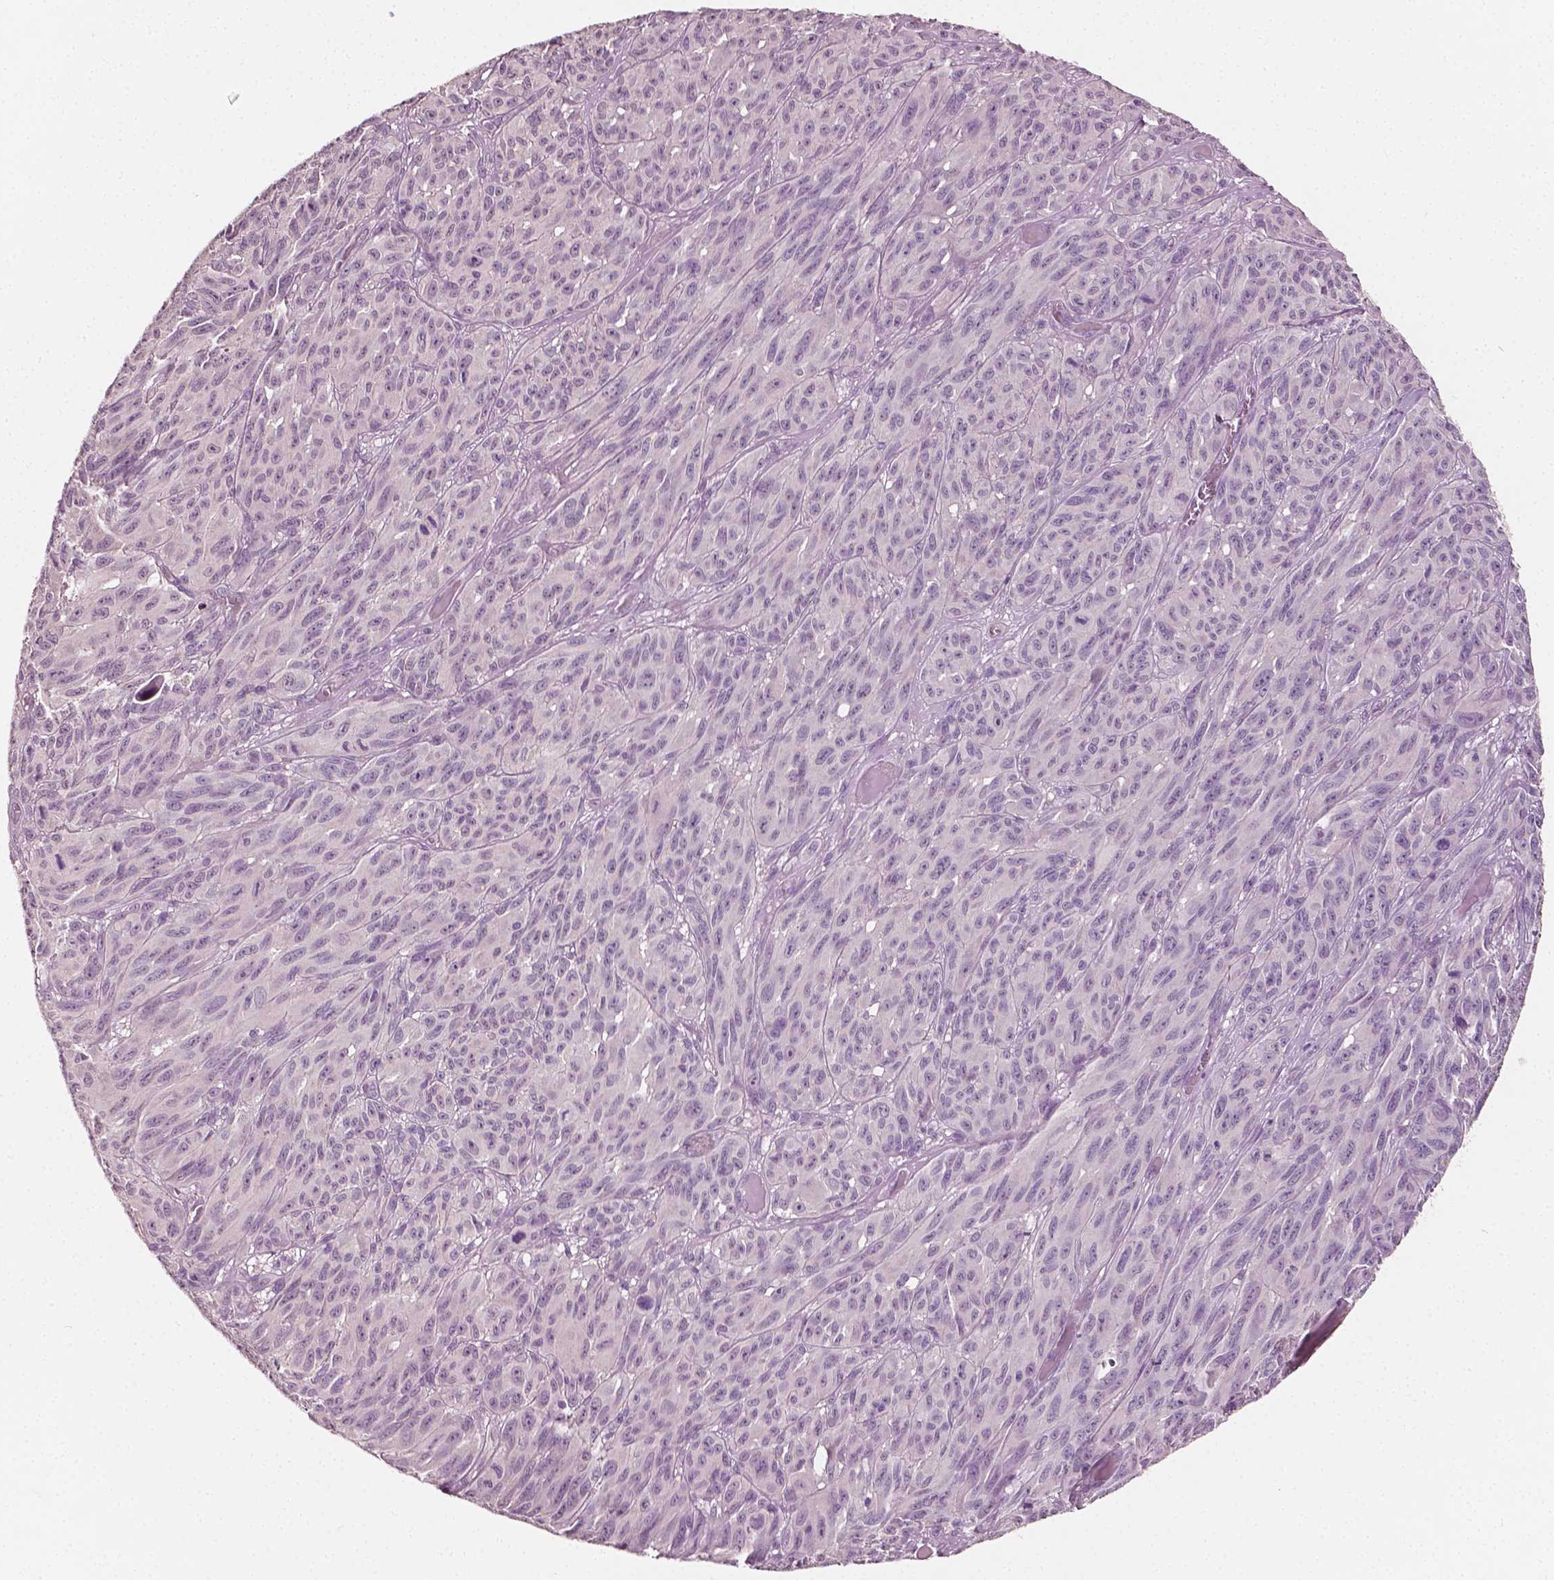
{"staining": {"intensity": "negative", "quantity": "none", "location": "none"}, "tissue": "melanoma", "cell_type": "Tumor cells", "image_type": "cancer", "snomed": [{"axis": "morphology", "description": "Malignant melanoma, NOS"}, {"axis": "topography", "description": "Vulva, labia, clitoris and Bartholin´s gland, NO"}], "caption": "This is an IHC photomicrograph of melanoma. There is no expression in tumor cells.", "gene": "PLA2R1", "patient": {"sex": "female", "age": 75}}